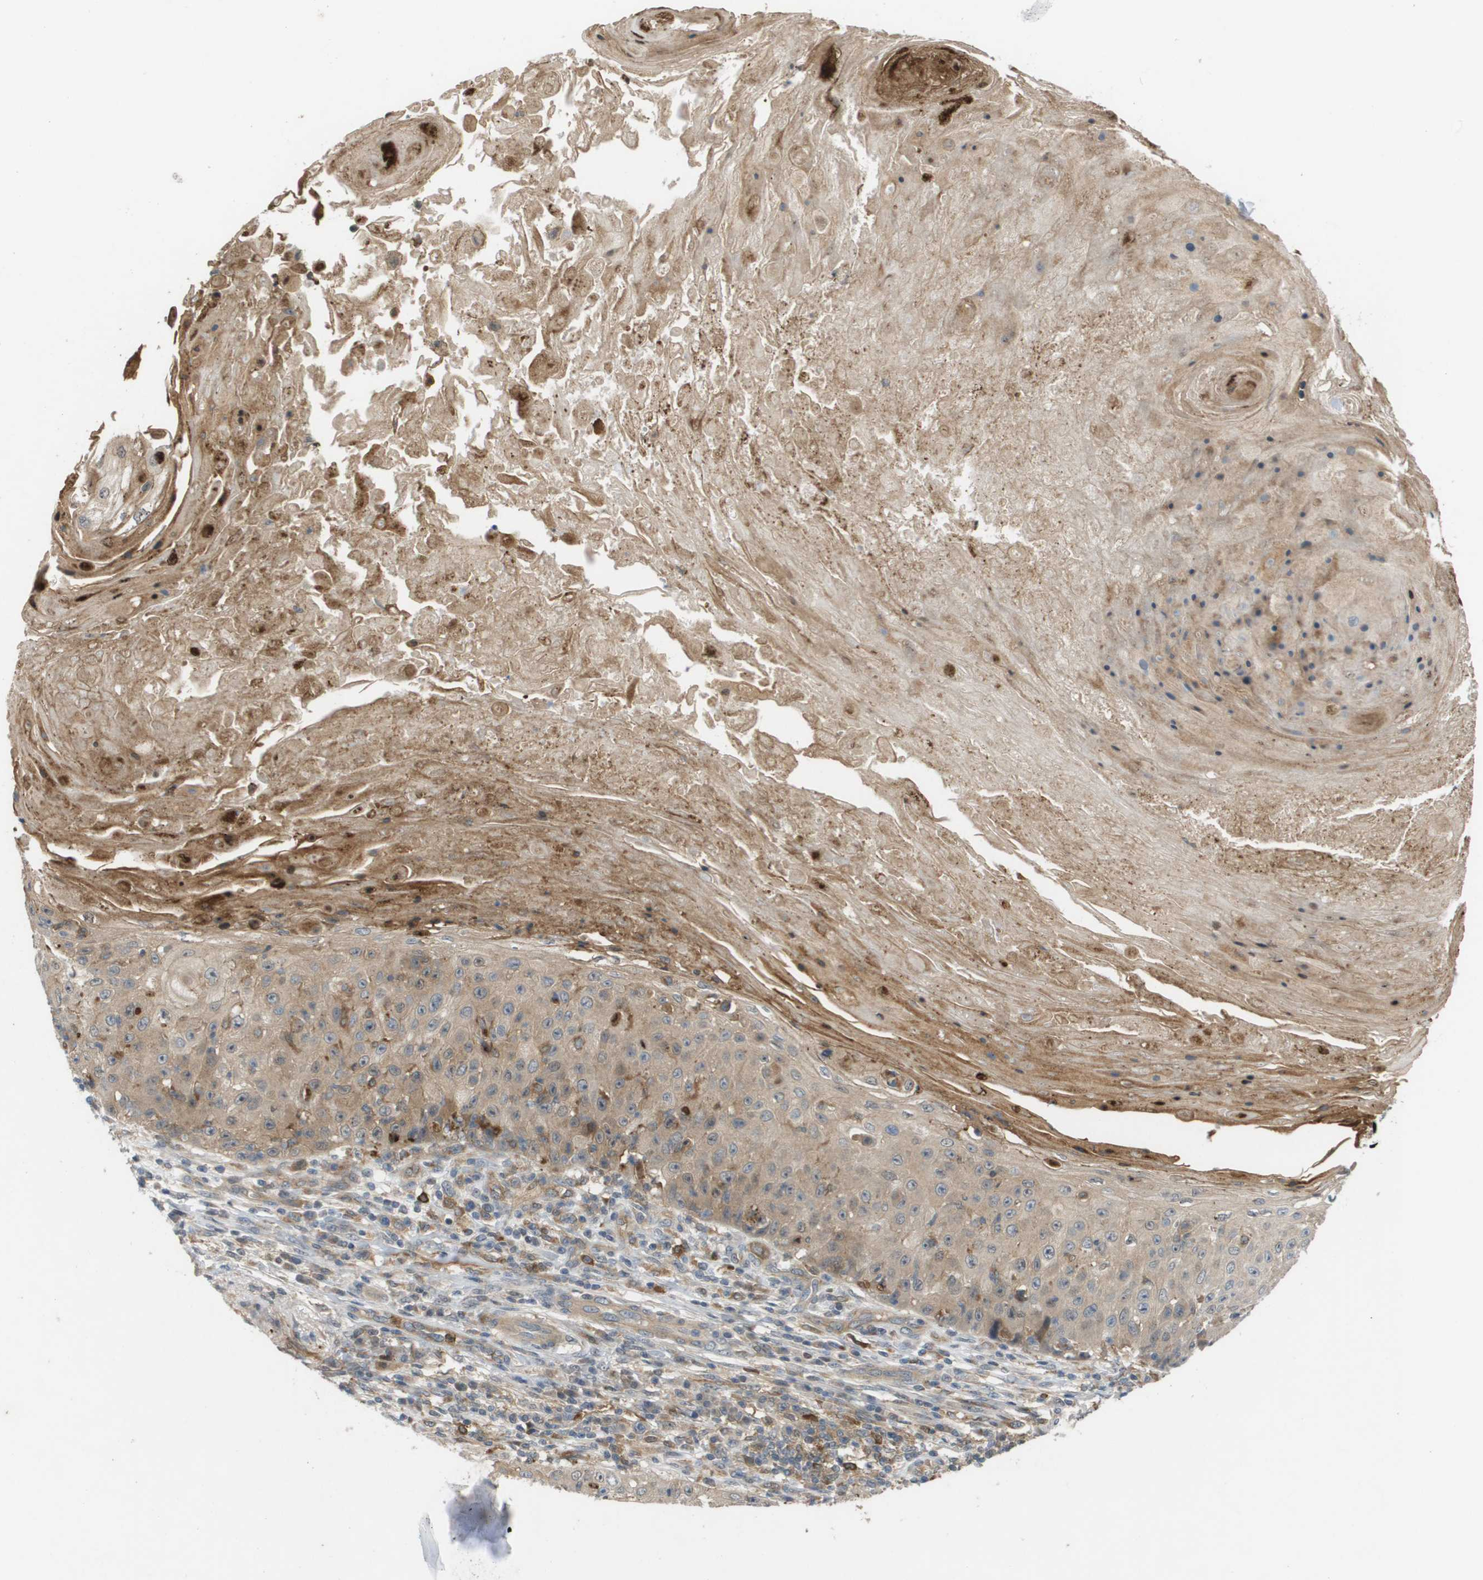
{"staining": {"intensity": "weak", "quantity": ">75%", "location": "cytoplasmic/membranous"}, "tissue": "skin cancer", "cell_type": "Tumor cells", "image_type": "cancer", "snomed": [{"axis": "morphology", "description": "Squamous cell carcinoma, NOS"}, {"axis": "topography", "description": "Skin"}], "caption": "Skin cancer was stained to show a protein in brown. There is low levels of weak cytoplasmic/membranous staining in approximately >75% of tumor cells. Using DAB (3,3'-diaminobenzidine) (brown) and hematoxylin (blue) stains, captured at high magnification using brightfield microscopy.", "gene": "PALD1", "patient": {"sex": "male", "age": 86}}